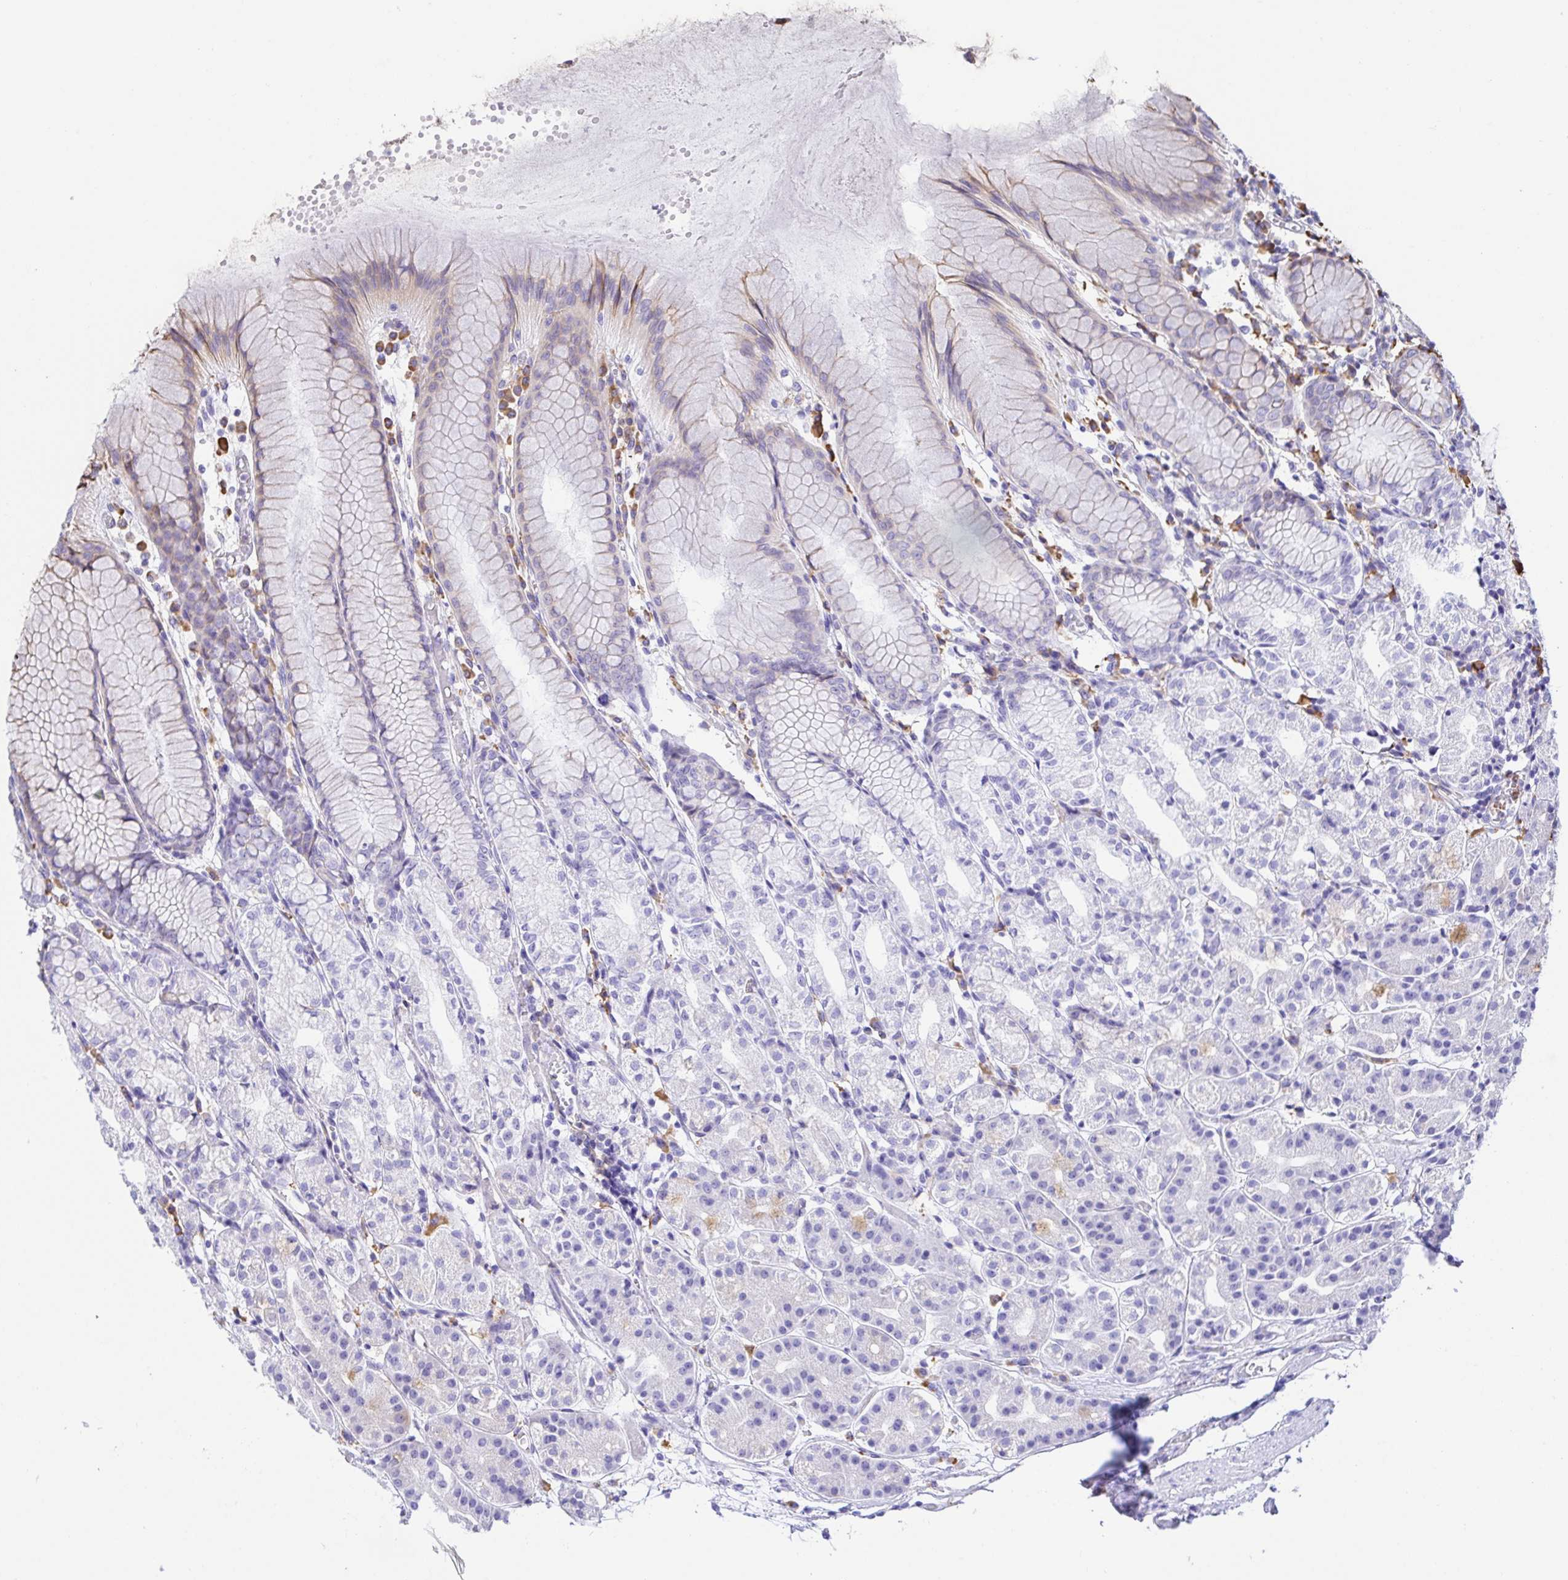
{"staining": {"intensity": "weak", "quantity": "<25%", "location": "cytoplasmic/membranous"}, "tissue": "stomach", "cell_type": "Glandular cells", "image_type": "normal", "snomed": [{"axis": "morphology", "description": "Normal tissue, NOS"}, {"axis": "topography", "description": "Stomach"}], "caption": "This is an IHC photomicrograph of unremarkable stomach. There is no expression in glandular cells.", "gene": "CLGN", "patient": {"sex": "female", "age": 57}}